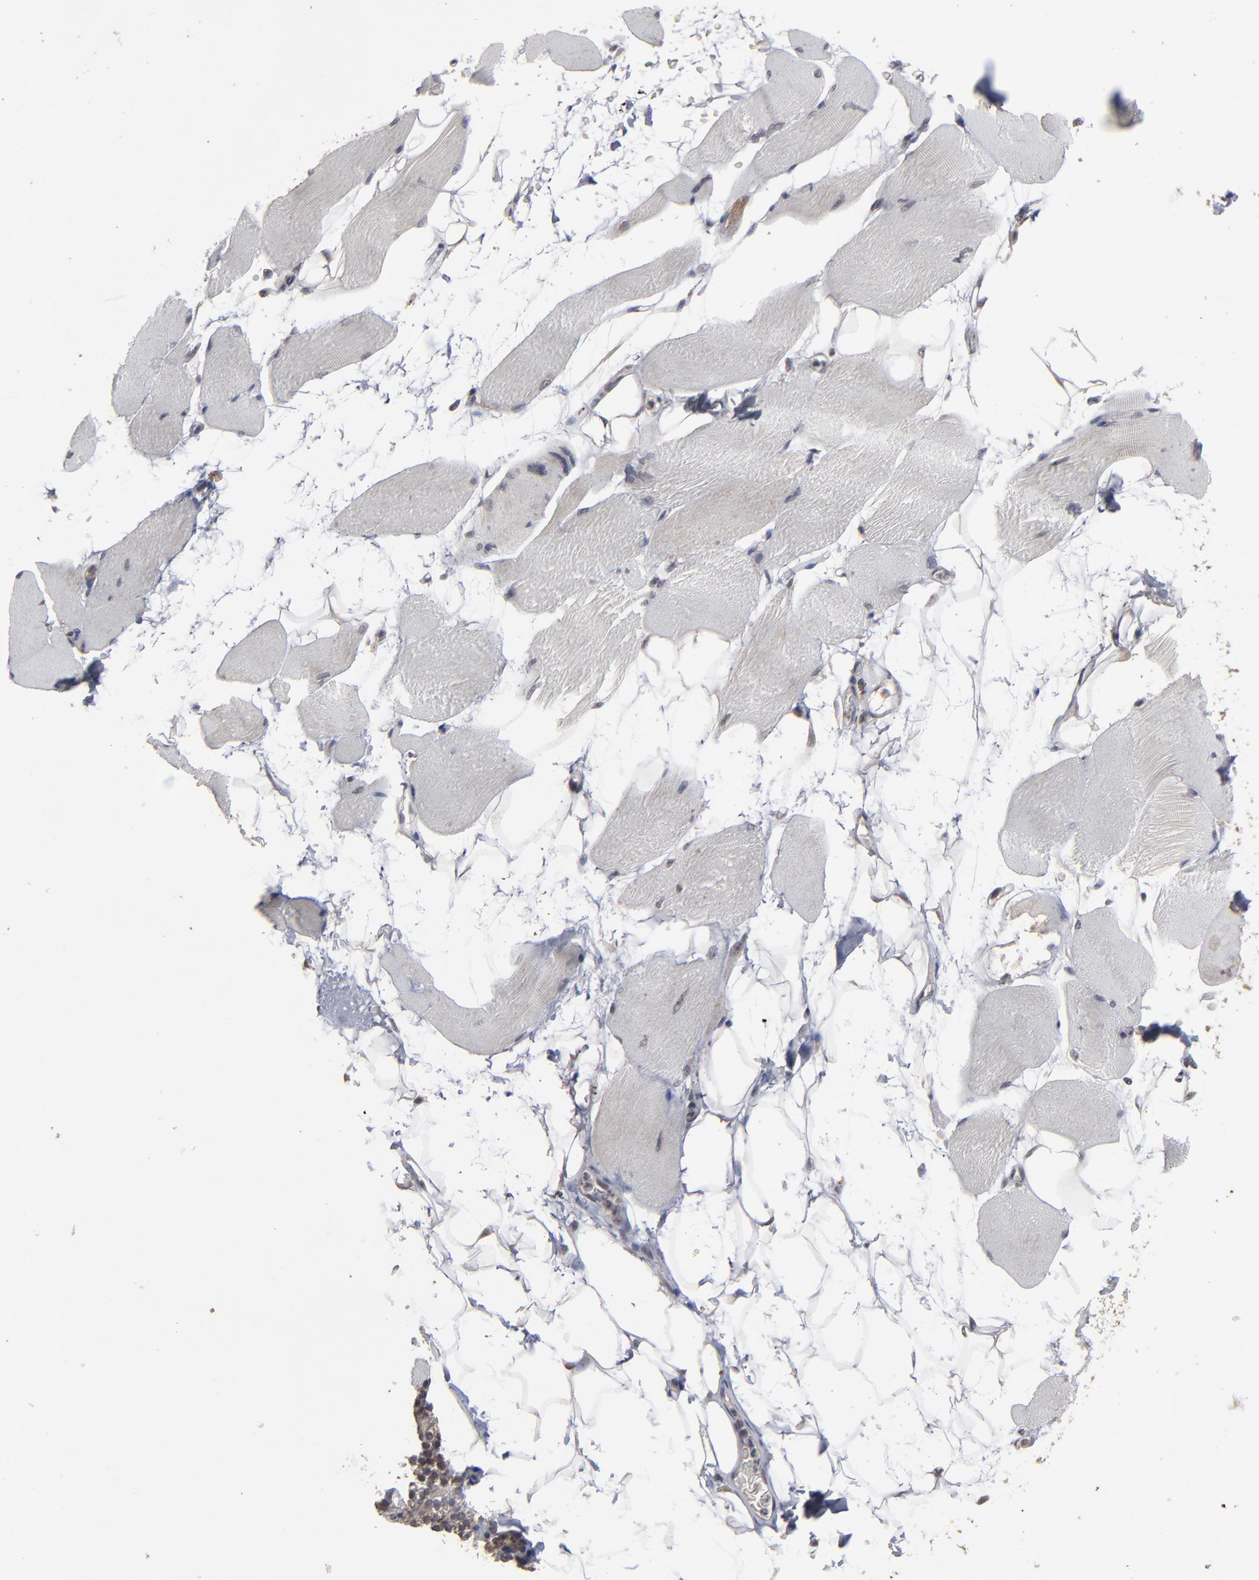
{"staining": {"intensity": "weak", "quantity": "<25%", "location": "cytoplasmic/membranous"}, "tissue": "skeletal muscle", "cell_type": "Myocytes", "image_type": "normal", "snomed": [{"axis": "morphology", "description": "Normal tissue, NOS"}, {"axis": "topography", "description": "Skeletal muscle"}, {"axis": "topography", "description": "Parathyroid gland"}], "caption": "A high-resolution photomicrograph shows immunohistochemistry staining of normal skeletal muscle, which shows no significant staining in myocytes.", "gene": "SLC22A17", "patient": {"sex": "female", "age": 37}}